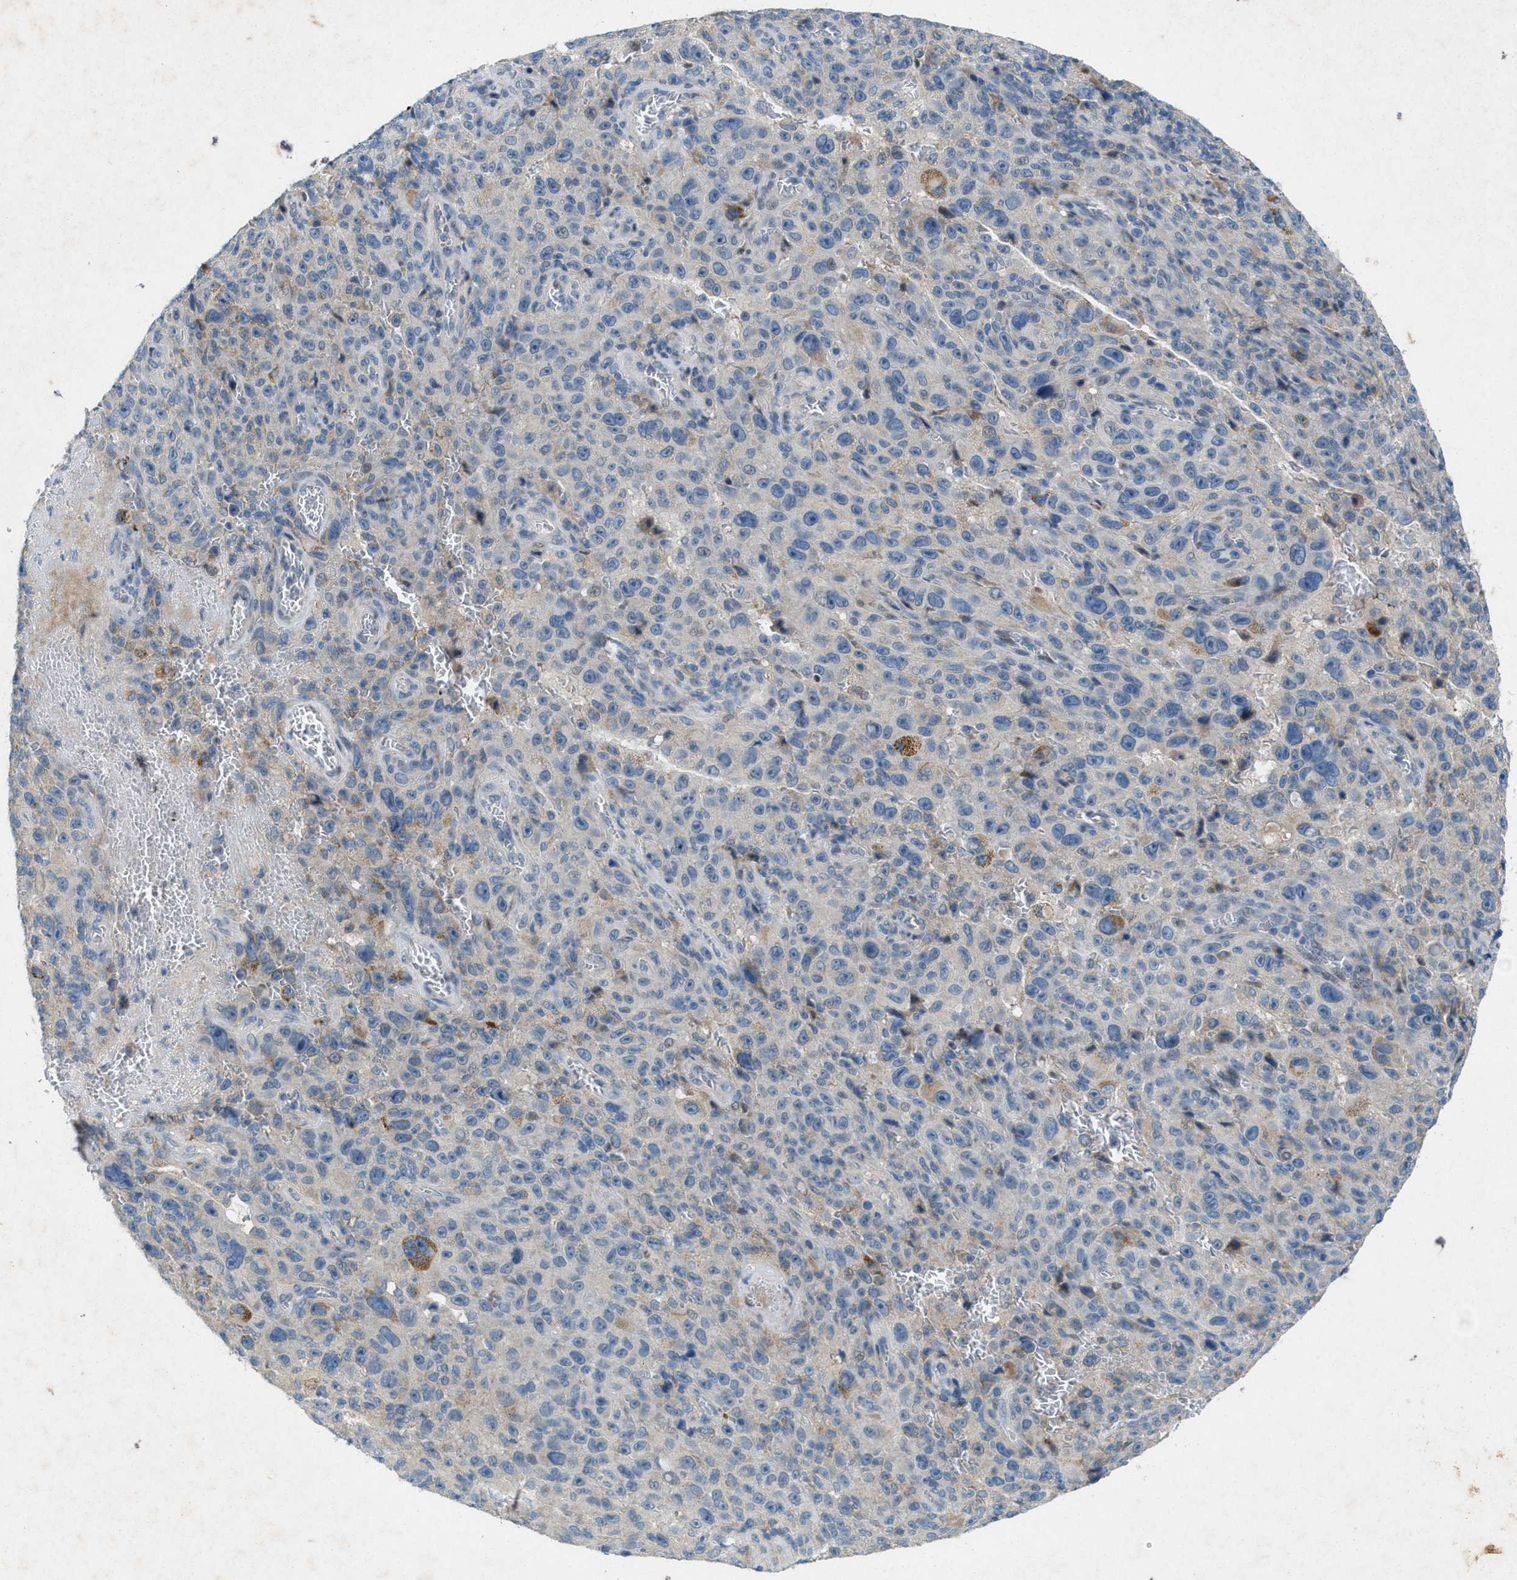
{"staining": {"intensity": "weak", "quantity": "<25%", "location": "cytoplasmic/membranous"}, "tissue": "melanoma", "cell_type": "Tumor cells", "image_type": "cancer", "snomed": [{"axis": "morphology", "description": "Malignant melanoma, NOS"}, {"axis": "topography", "description": "Skin"}], "caption": "Tumor cells show no significant expression in melanoma.", "gene": "URGCP", "patient": {"sex": "female", "age": 82}}